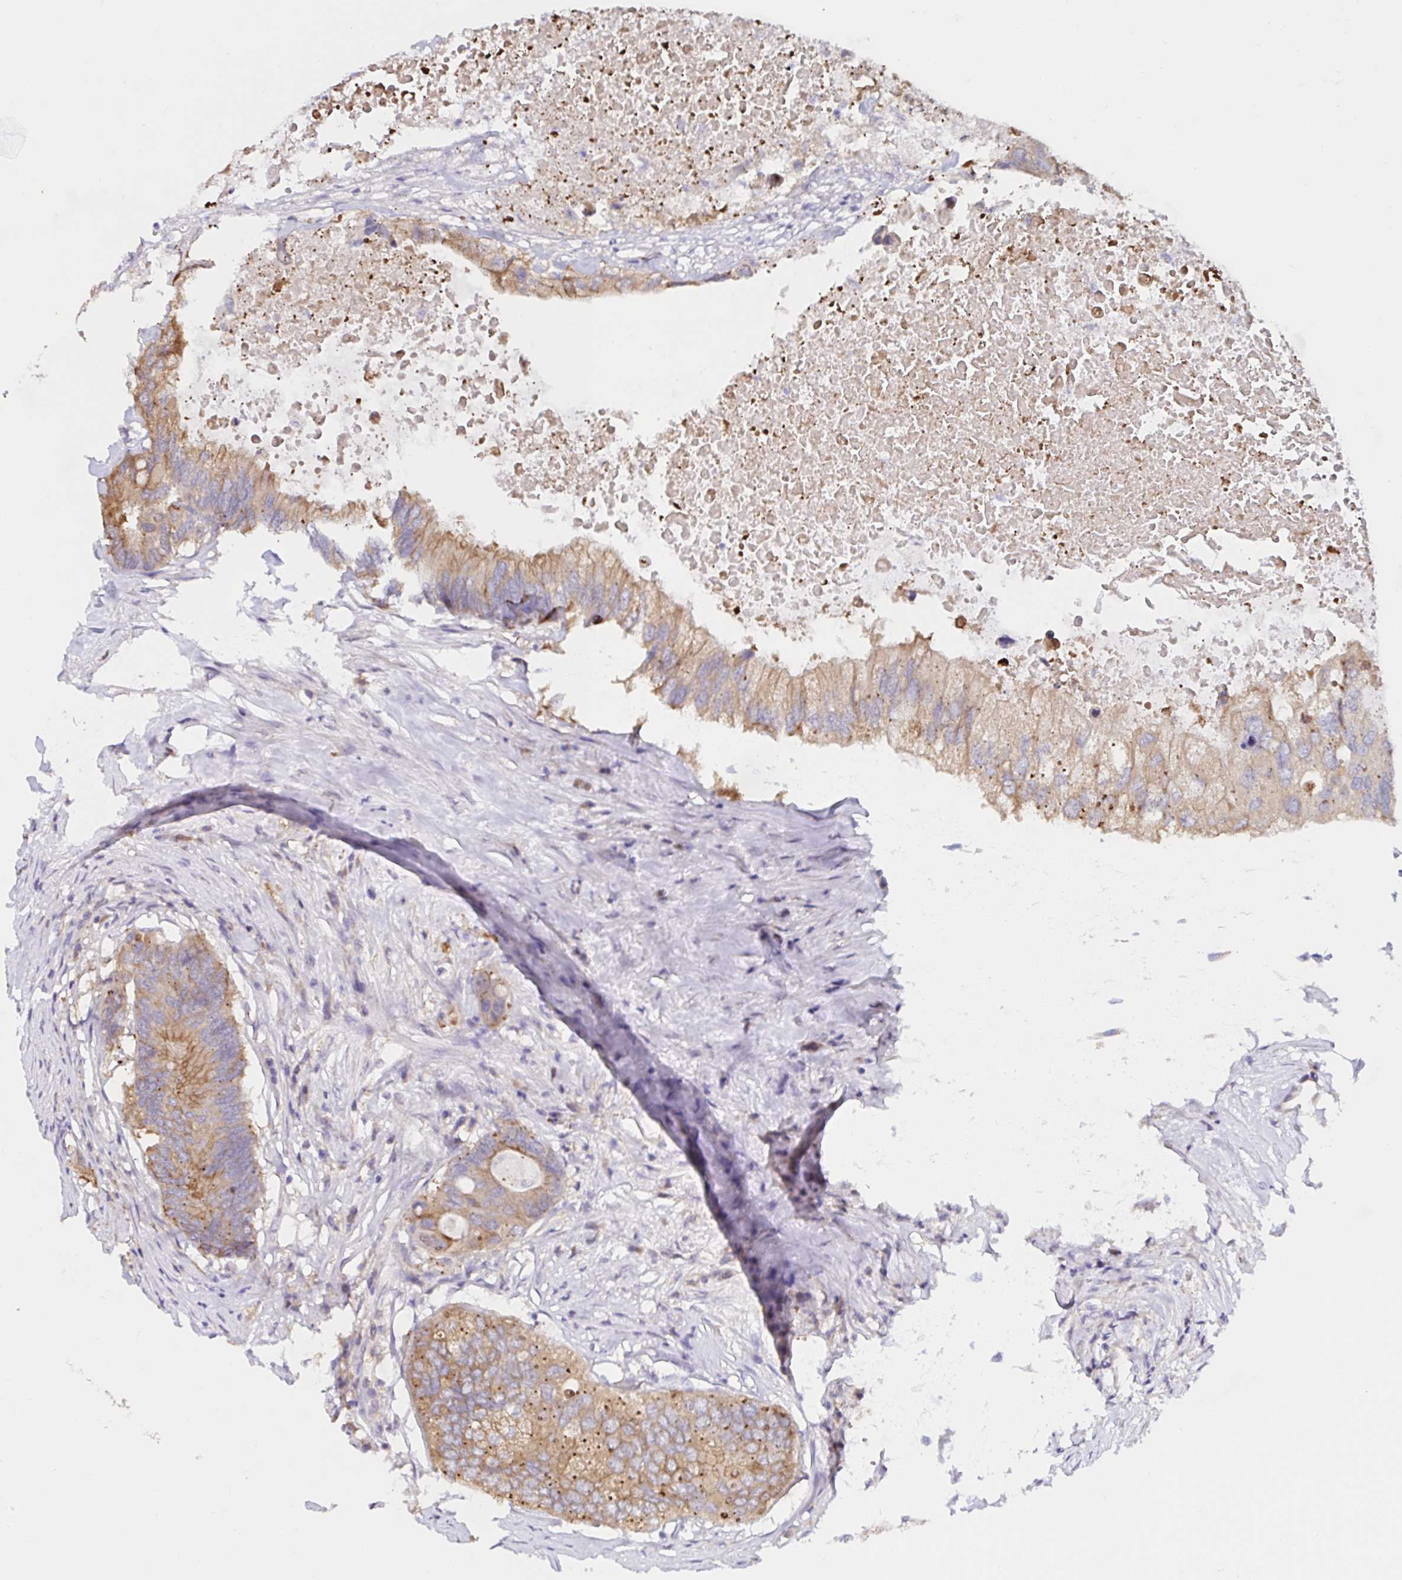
{"staining": {"intensity": "moderate", "quantity": ">75%", "location": "cytoplasmic/membranous"}, "tissue": "colorectal cancer", "cell_type": "Tumor cells", "image_type": "cancer", "snomed": [{"axis": "morphology", "description": "Adenocarcinoma, NOS"}, {"axis": "topography", "description": "Colon"}], "caption": "Colorectal cancer (adenocarcinoma) stained for a protein (brown) exhibits moderate cytoplasmic/membranous positive staining in approximately >75% of tumor cells.", "gene": "RSRP1", "patient": {"sex": "male", "age": 71}}